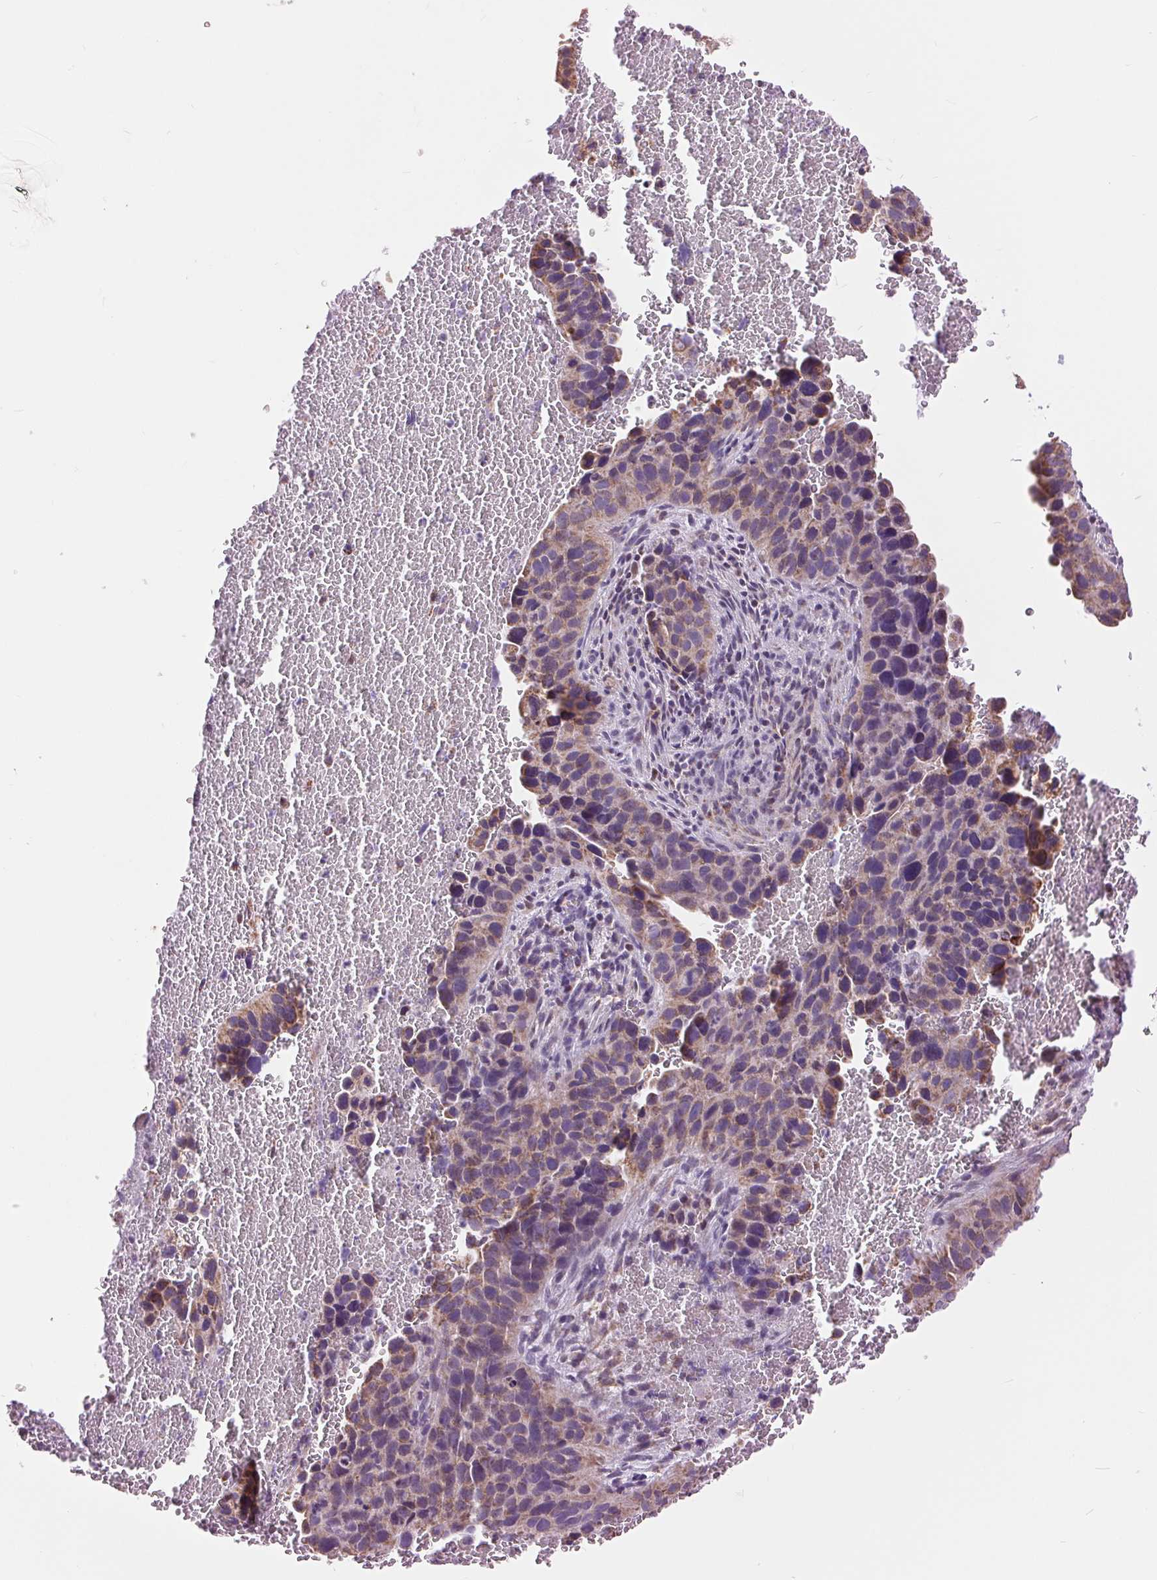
{"staining": {"intensity": "moderate", "quantity": "25%-75%", "location": "cytoplasmic/membranous"}, "tissue": "cervical cancer", "cell_type": "Tumor cells", "image_type": "cancer", "snomed": [{"axis": "morphology", "description": "Squamous cell carcinoma, NOS"}, {"axis": "topography", "description": "Cervix"}], "caption": "Immunohistochemistry (IHC) micrograph of cervical cancer (squamous cell carcinoma) stained for a protein (brown), which displays medium levels of moderate cytoplasmic/membranous positivity in approximately 25%-75% of tumor cells.", "gene": "ATP5PB", "patient": {"sex": "female", "age": 38}}